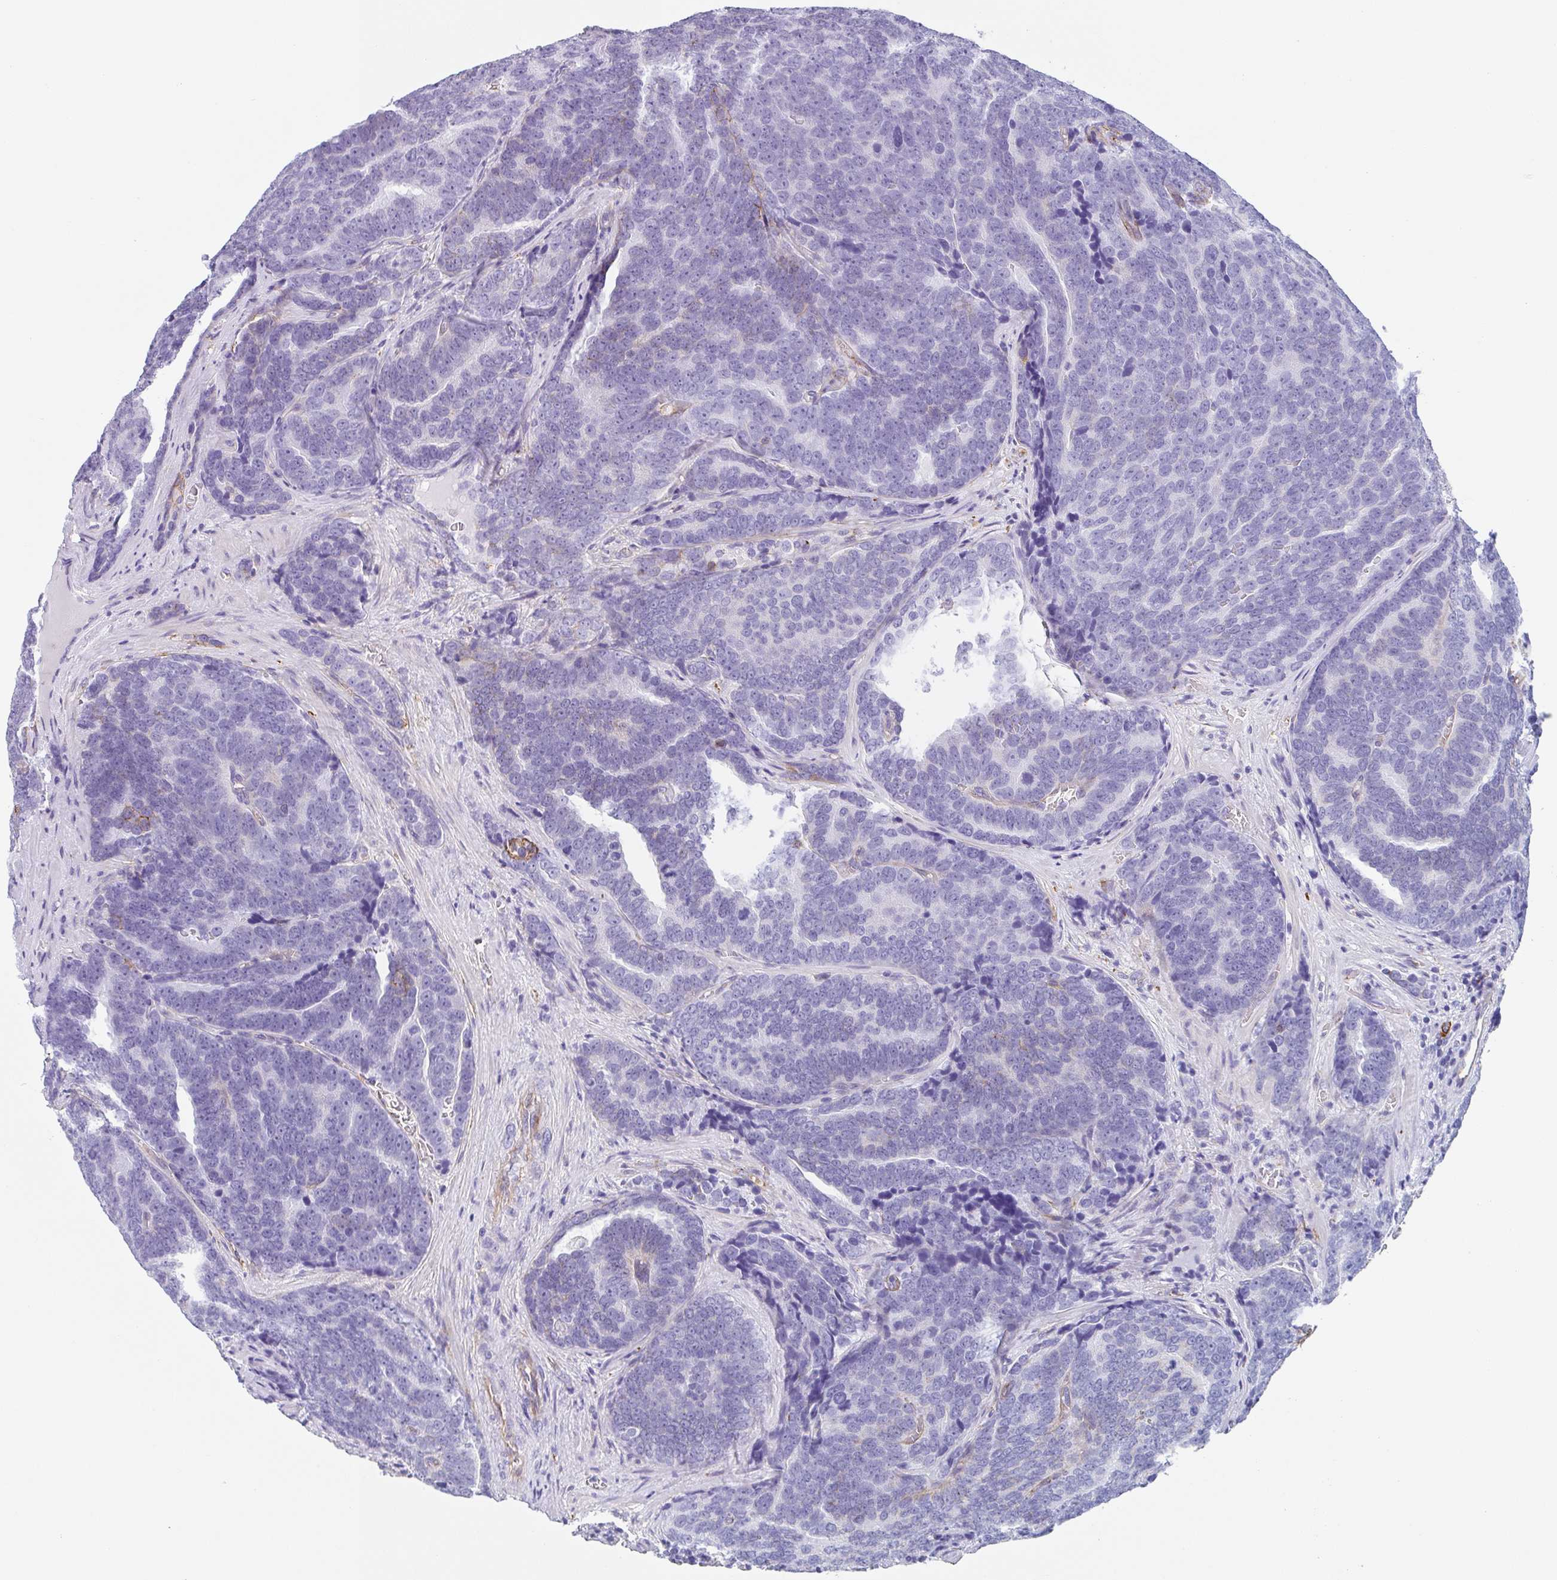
{"staining": {"intensity": "moderate", "quantity": "<25%", "location": "cytoplasmic/membranous"}, "tissue": "prostate cancer", "cell_type": "Tumor cells", "image_type": "cancer", "snomed": [{"axis": "morphology", "description": "Adenocarcinoma, Low grade"}, {"axis": "topography", "description": "Prostate"}], "caption": "Prostate adenocarcinoma (low-grade) stained for a protein shows moderate cytoplasmic/membranous positivity in tumor cells.", "gene": "DBN1", "patient": {"sex": "male", "age": 62}}